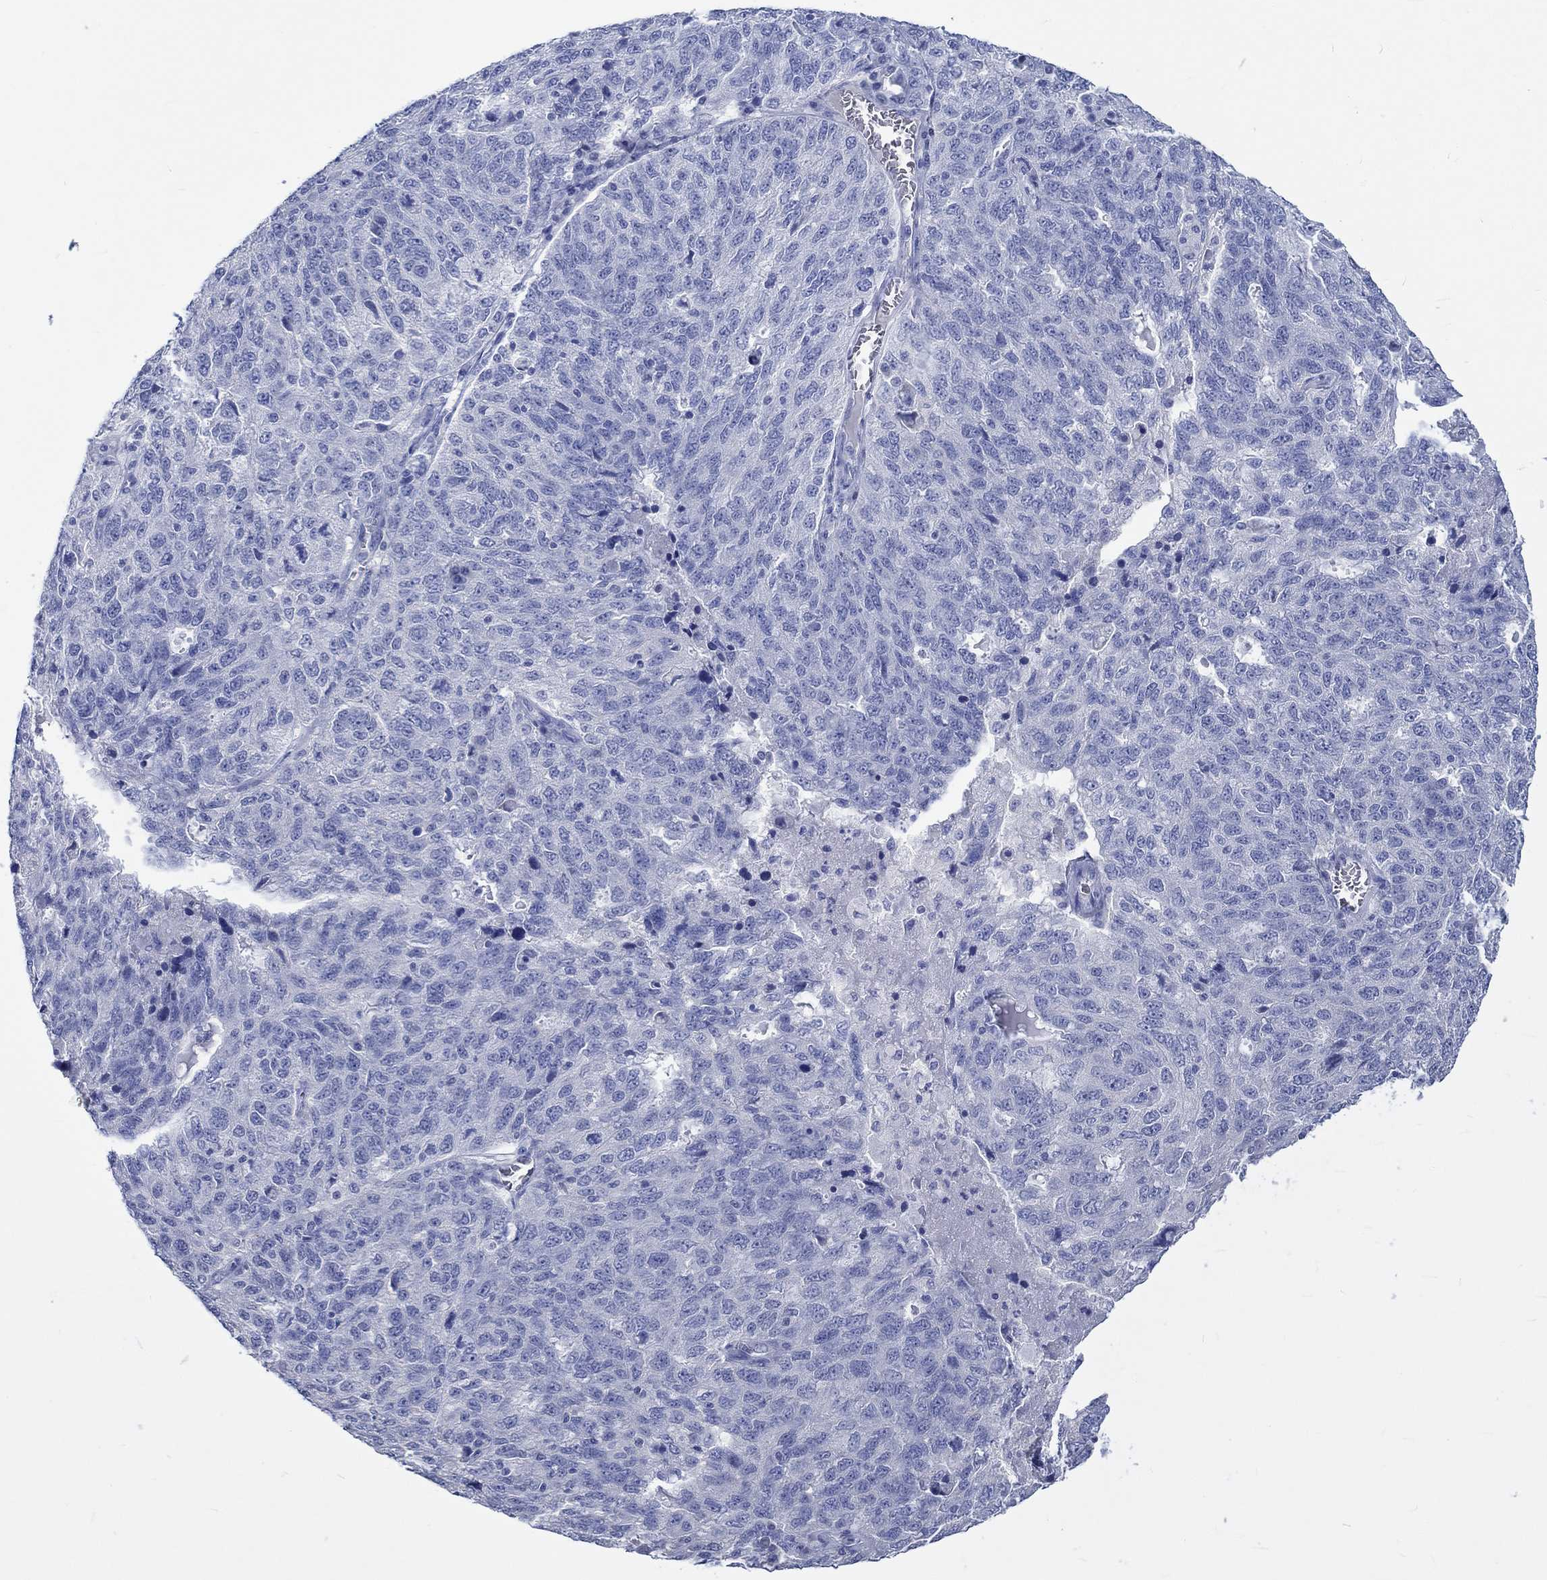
{"staining": {"intensity": "negative", "quantity": "none", "location": "none"}, "tissue": "ovarian cancer", "cell_type": "Tumor cells", "image_type": "cancer", "snomed": [{"axis": "morphology", "description": "Cystadenocarcinoma, serous, NOS"}, {"axis": "topography", "description": "Ovary"}], "caption": "The immunohistochemistry (IHC) histopathology image has no significant staining in tumor cells of ovarian cancer (serous cystadenocarcinoma) tissue.", "gene": "KCNA1", "patient": {"sex": "female", "age": 71}}